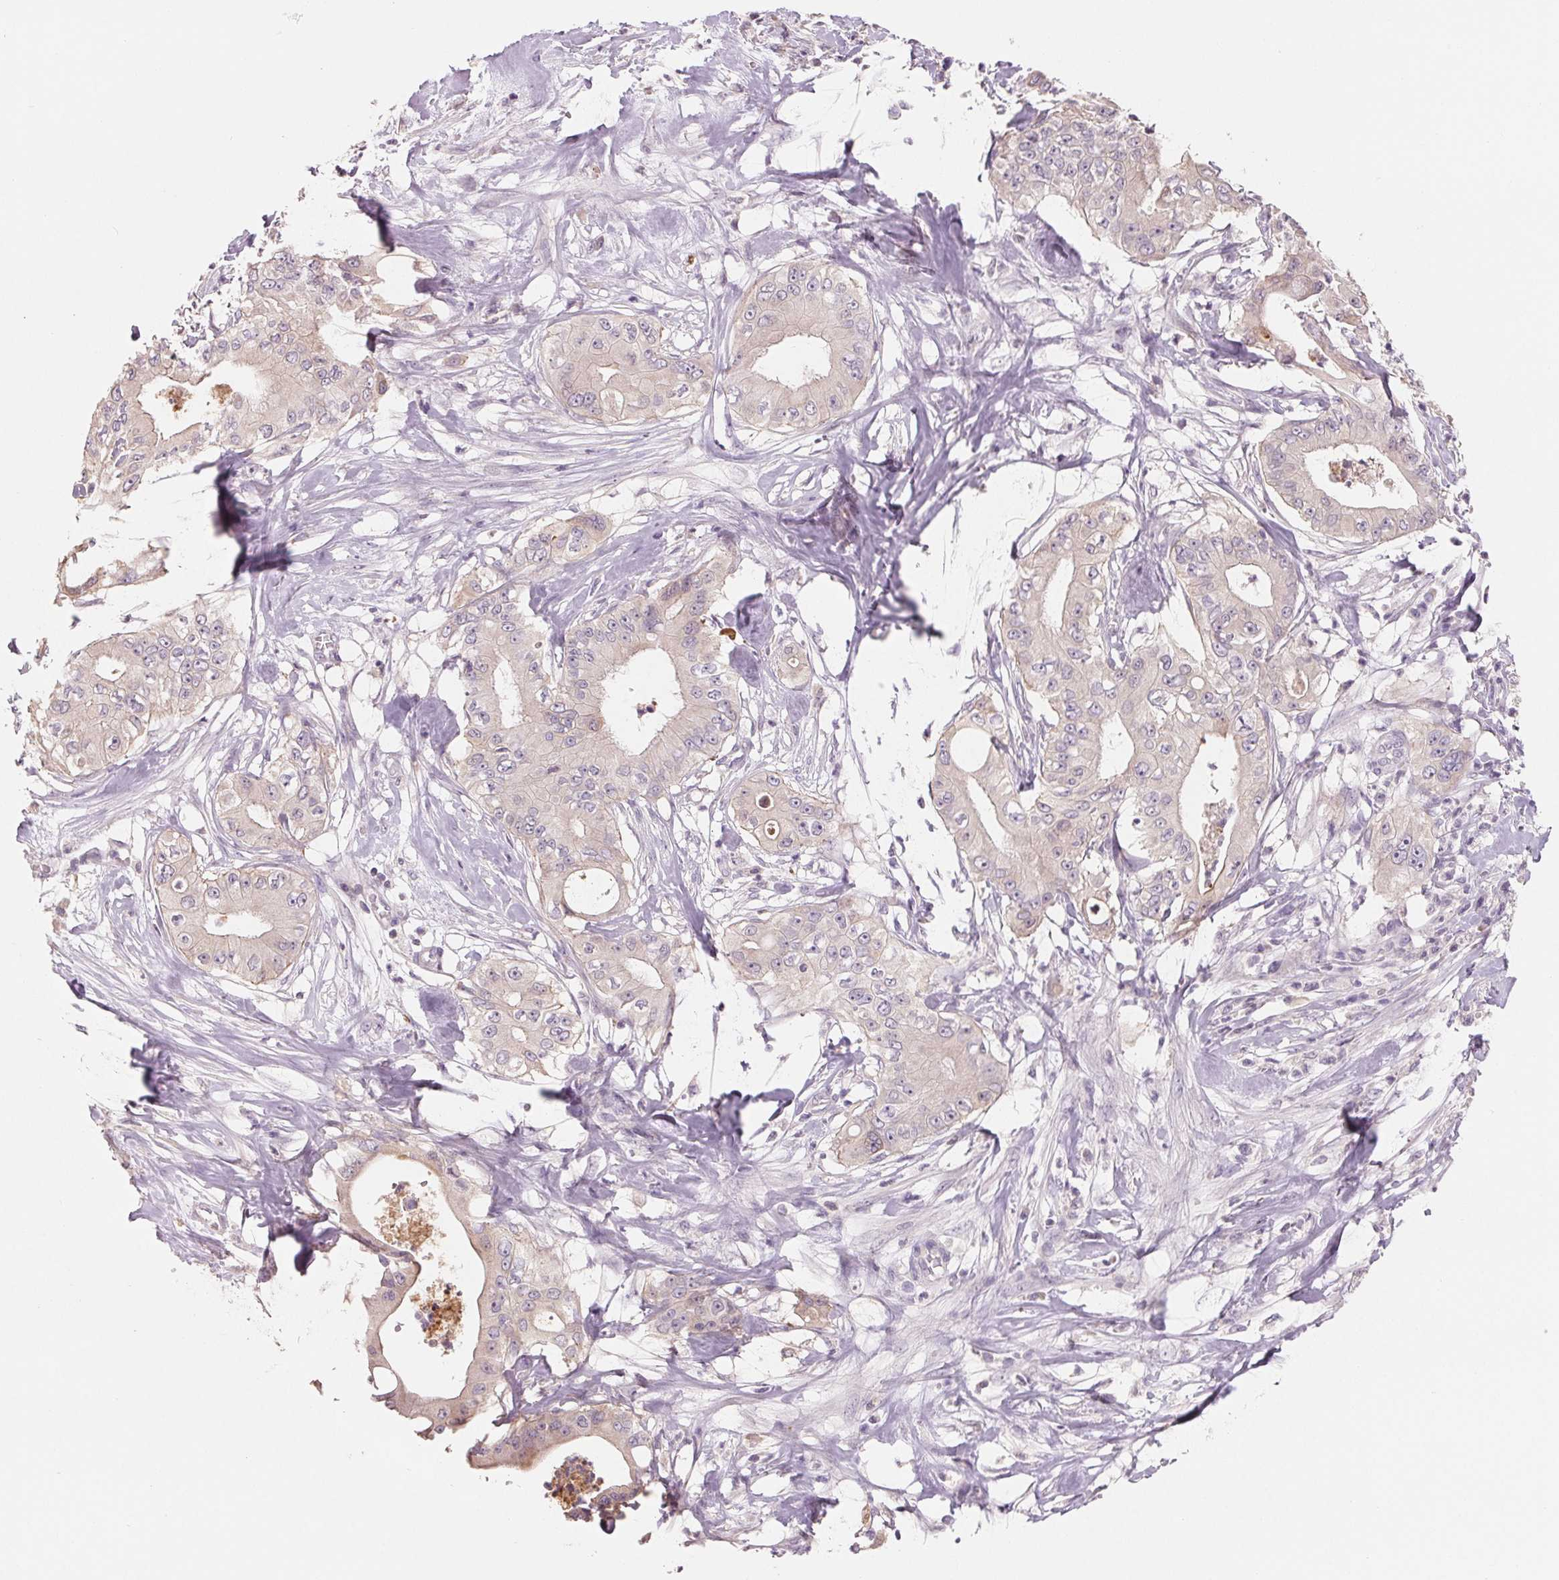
{"staining": {"intensity": "negative", "quantity": "none", "location": "none"}, "tissue": "pancreatic cancer", "cell_type": "Tumor cells", "image_type": "cancer", "snomed": [{"axis": "morphology", "description": "Adenocarcinoma, NOS"}, {"axis": "topography", "description": "Pancreas"}], "caption": "Tumor cells are negative for brown protein staining in pancreatic cancer. (Brightfield microscopy of DAB immunohistochemistry (IHC) at high magnification).", "gene": "VTCN1", "patient": {"sex": "male", "age": 71}}